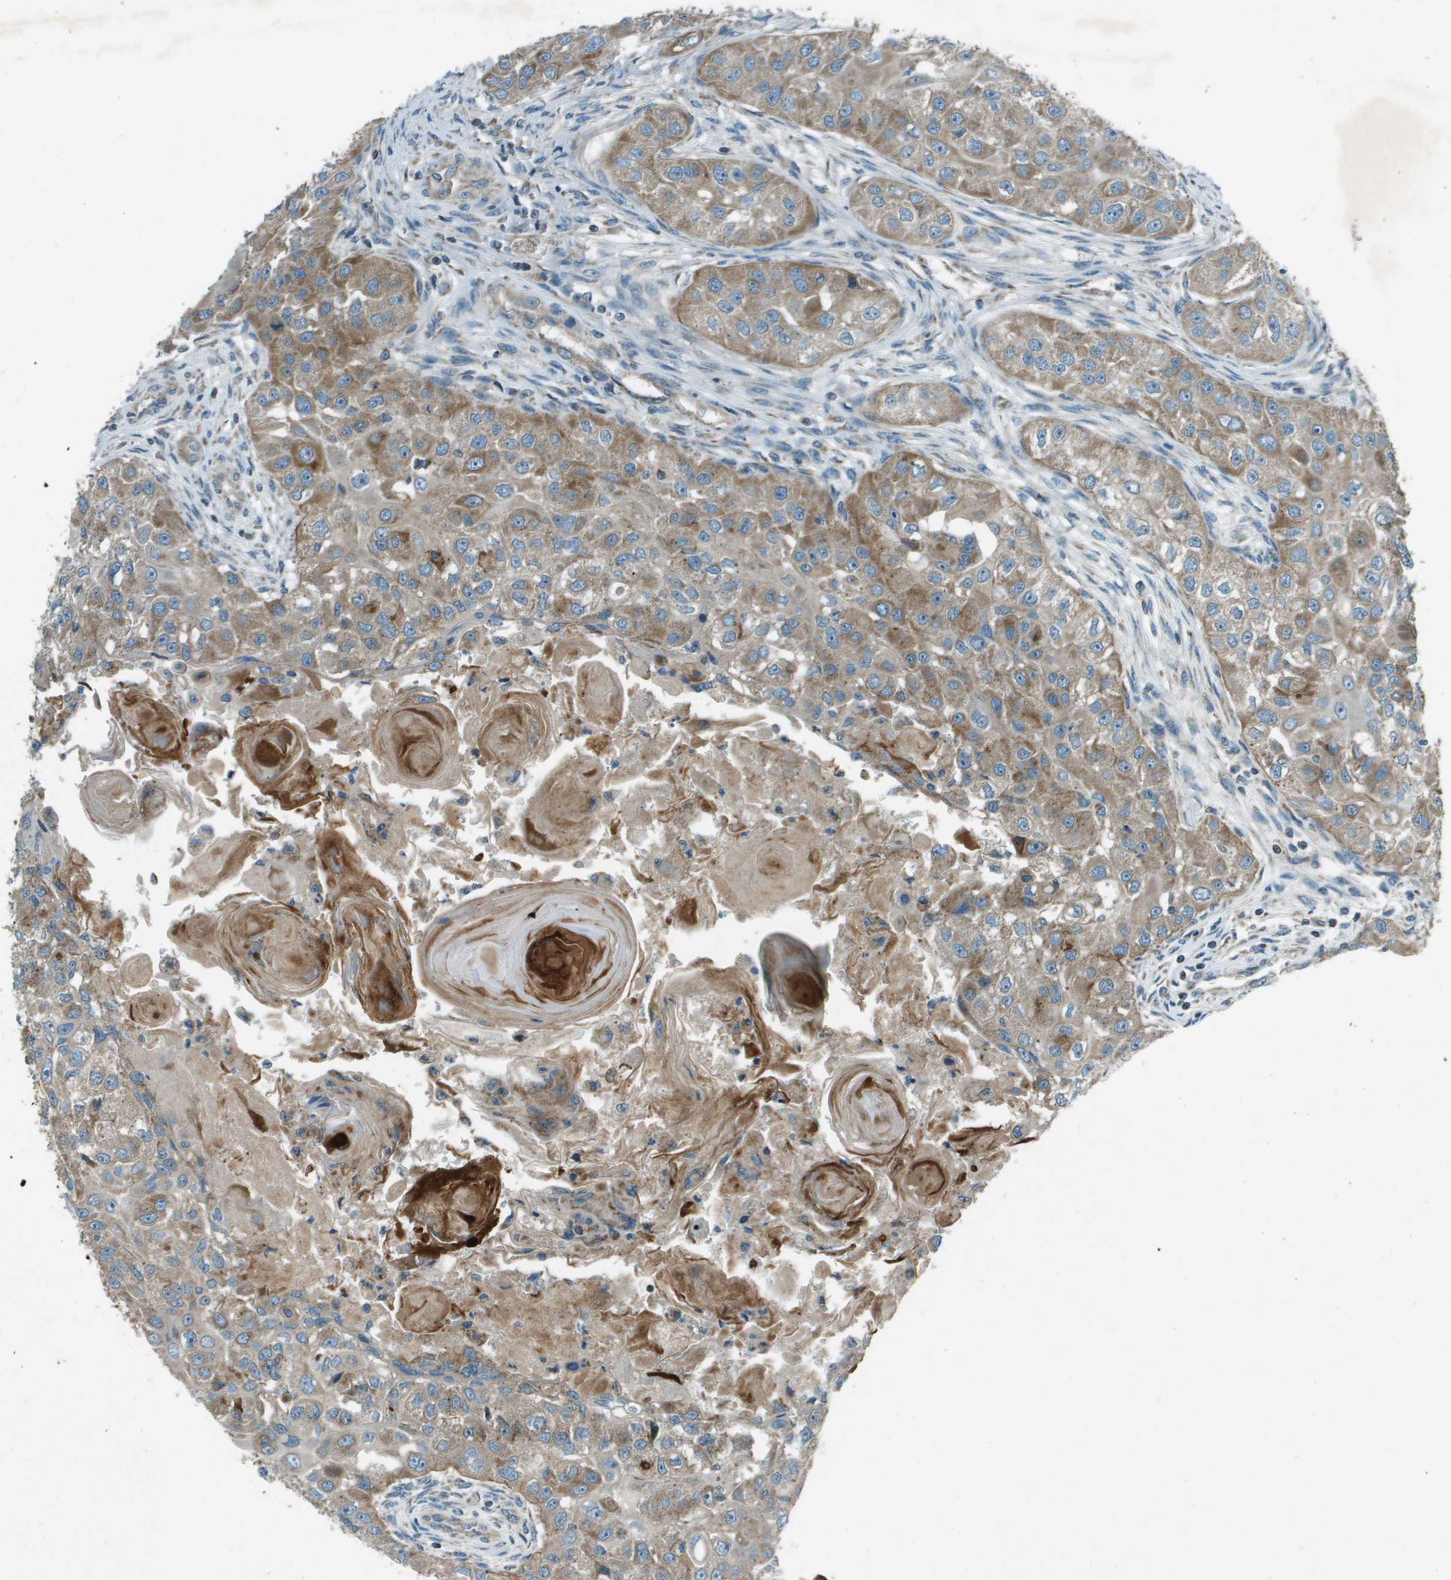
{"staining": {"intensity": "moderate", "quantity": ">75%", "location": "cytoplasmic/membranous"}, "tissue": "head and neck cancer", "cell_type": "Tumor cells", "image_type": "cancer", "snomed": [{"axis": "morphology", "description": "Normal tissue, NOS"}, {"axis": "morphology", "description": "Squamous cell carcinoma, NOS"}, {"axis": "topography", "description": "Skeletal muscle"}, {"axis": "topography", "description": "Head-Neck"}], "caption": "Tumor cells display moderate cytoplasmic/membranous expression in approximately >75% of cells in squamous cell carcinoma (head and neck).", "gene": "MIGA1", "patient": {"sex": "male", "age": 51}}